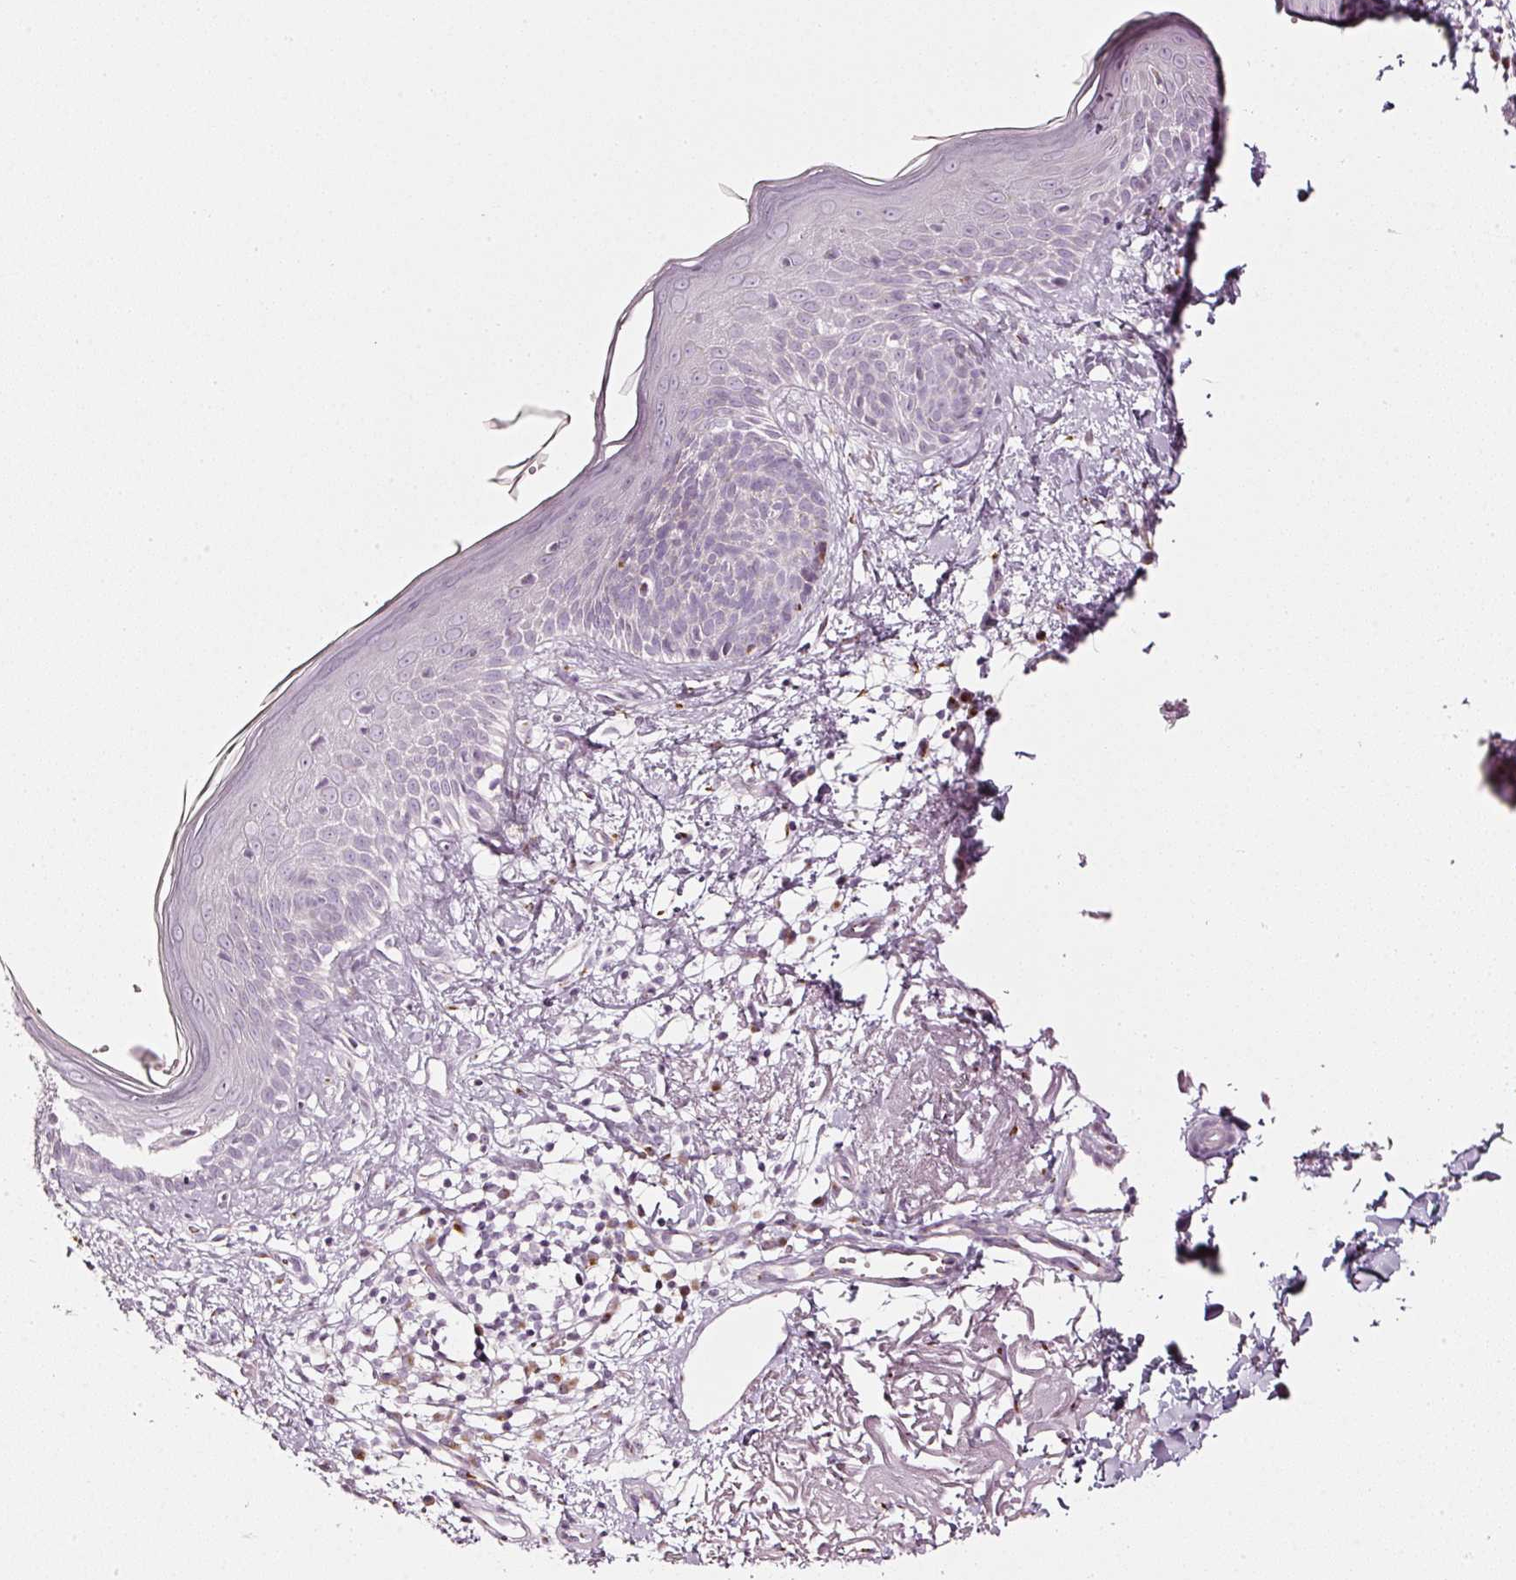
{"staining": {"intensity": "negative", "quantity": "none", "location": "none"}, "tissue": "skin cancer", "cell_type": "Tumor cells", "image_type": "cancer", "snomed": [{"axis": "morphology", "description": "Basal cell carcinoma"}, {"axis": "topography", "description": "Skin"}], "caption": "DAB (3,3'-diaminobenzidine) immunohistochemical staining of skin cancer (basal cell carcinoma) shows no significant staining in tumor cells.", "gene": "SDF4", "patient": {"sex": "male", "age": 84}}